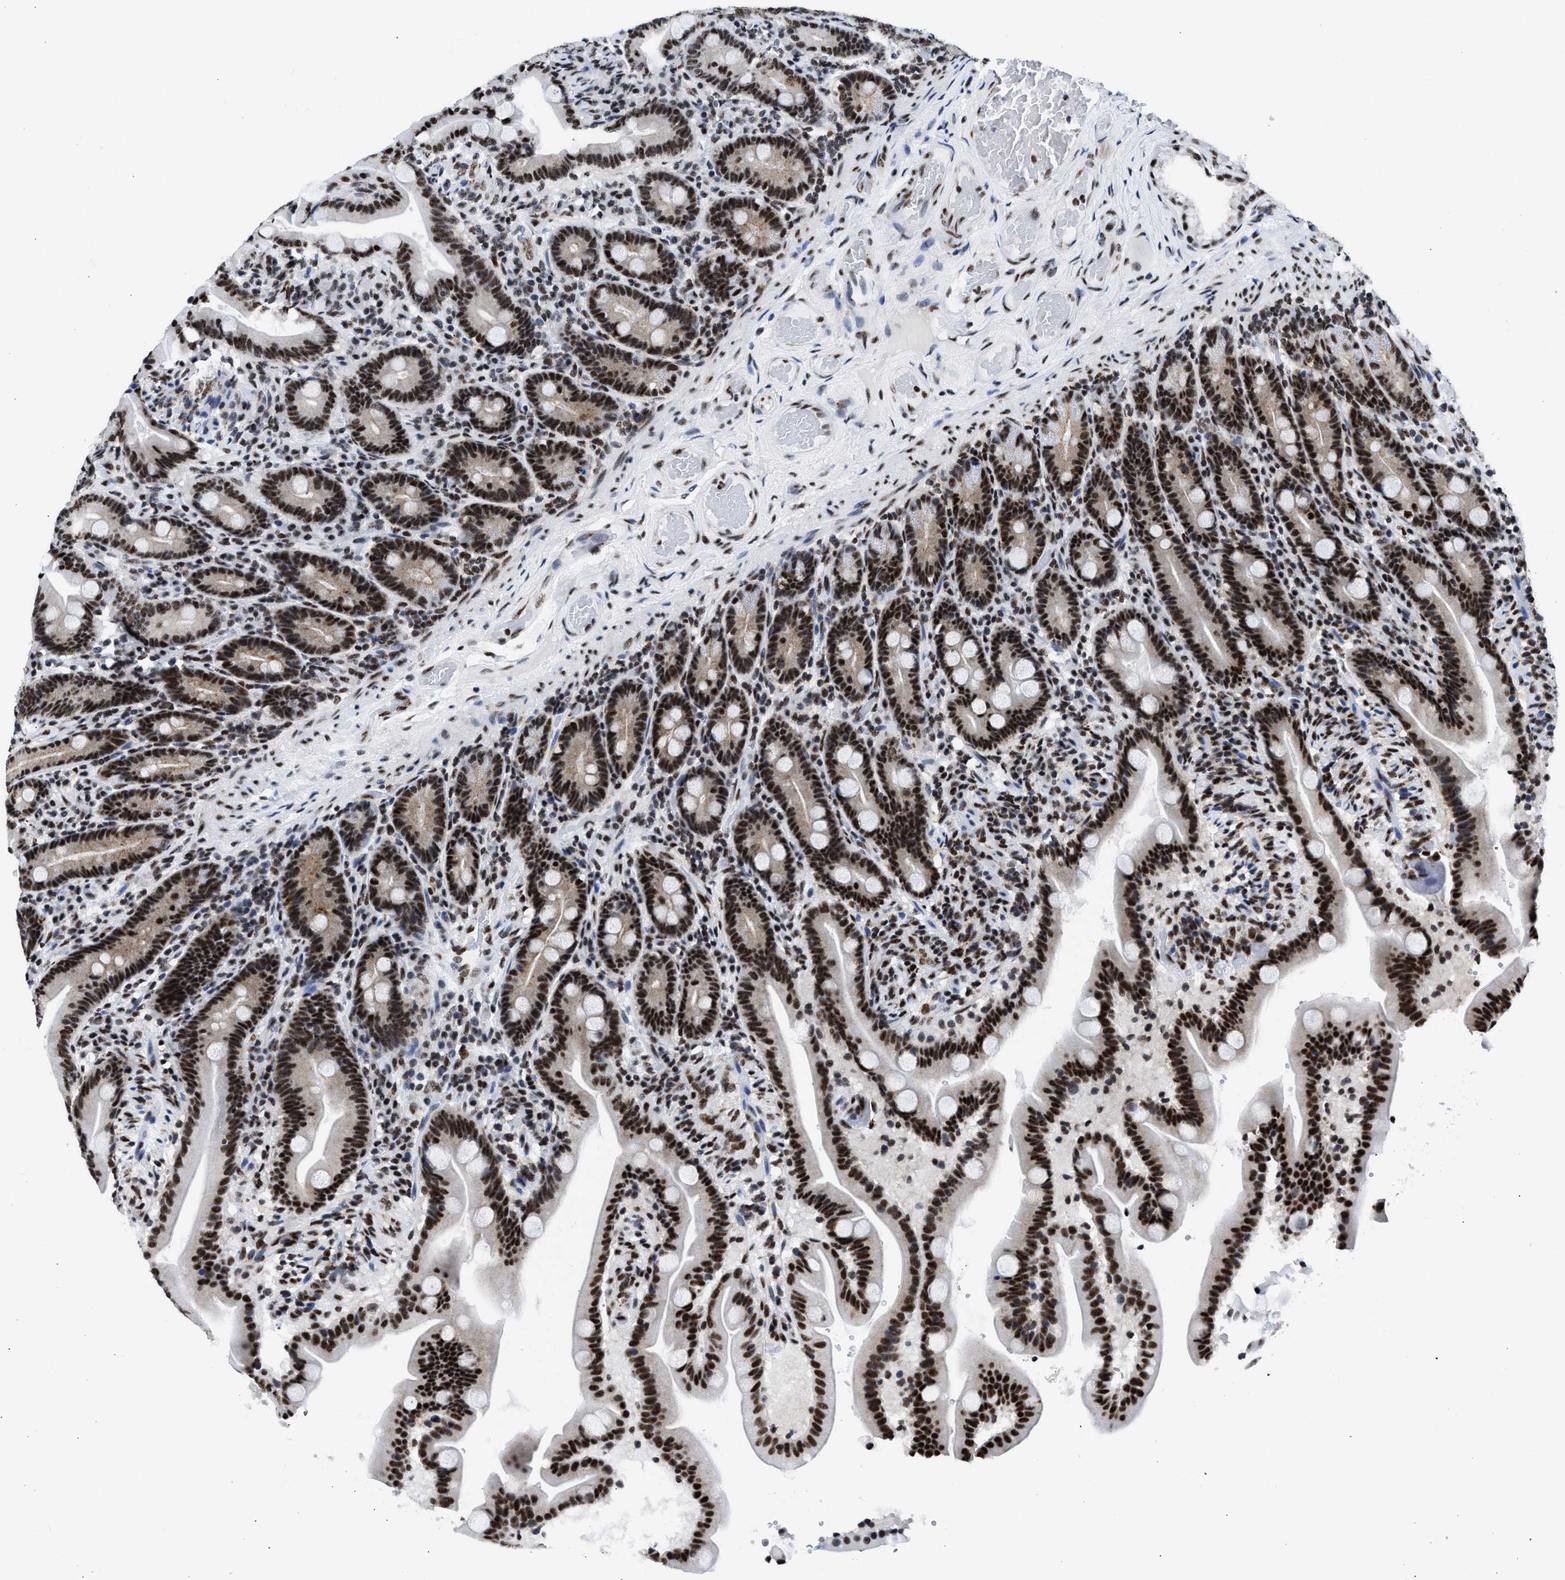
{"staining": {"intensity": "strong", "quantity": ">75%", "location": "nuclear"}, "tissue": "duodenum", "cell_type": "Glandular cells", "image_type": "normal", "snomed": [{"axis": "morphology", "description": "Normal tissue, NOS"}, {"axis": "topography", "description": "Duodenum"}], "caption": "About >75% of glandular cells in unremarkable duodenum demonstrate strong nuclear protein positivity as visualized by brown immunohistochemical staining.", "gene": "RBM8A", "patient": {"sex": "male", "age": 54}}